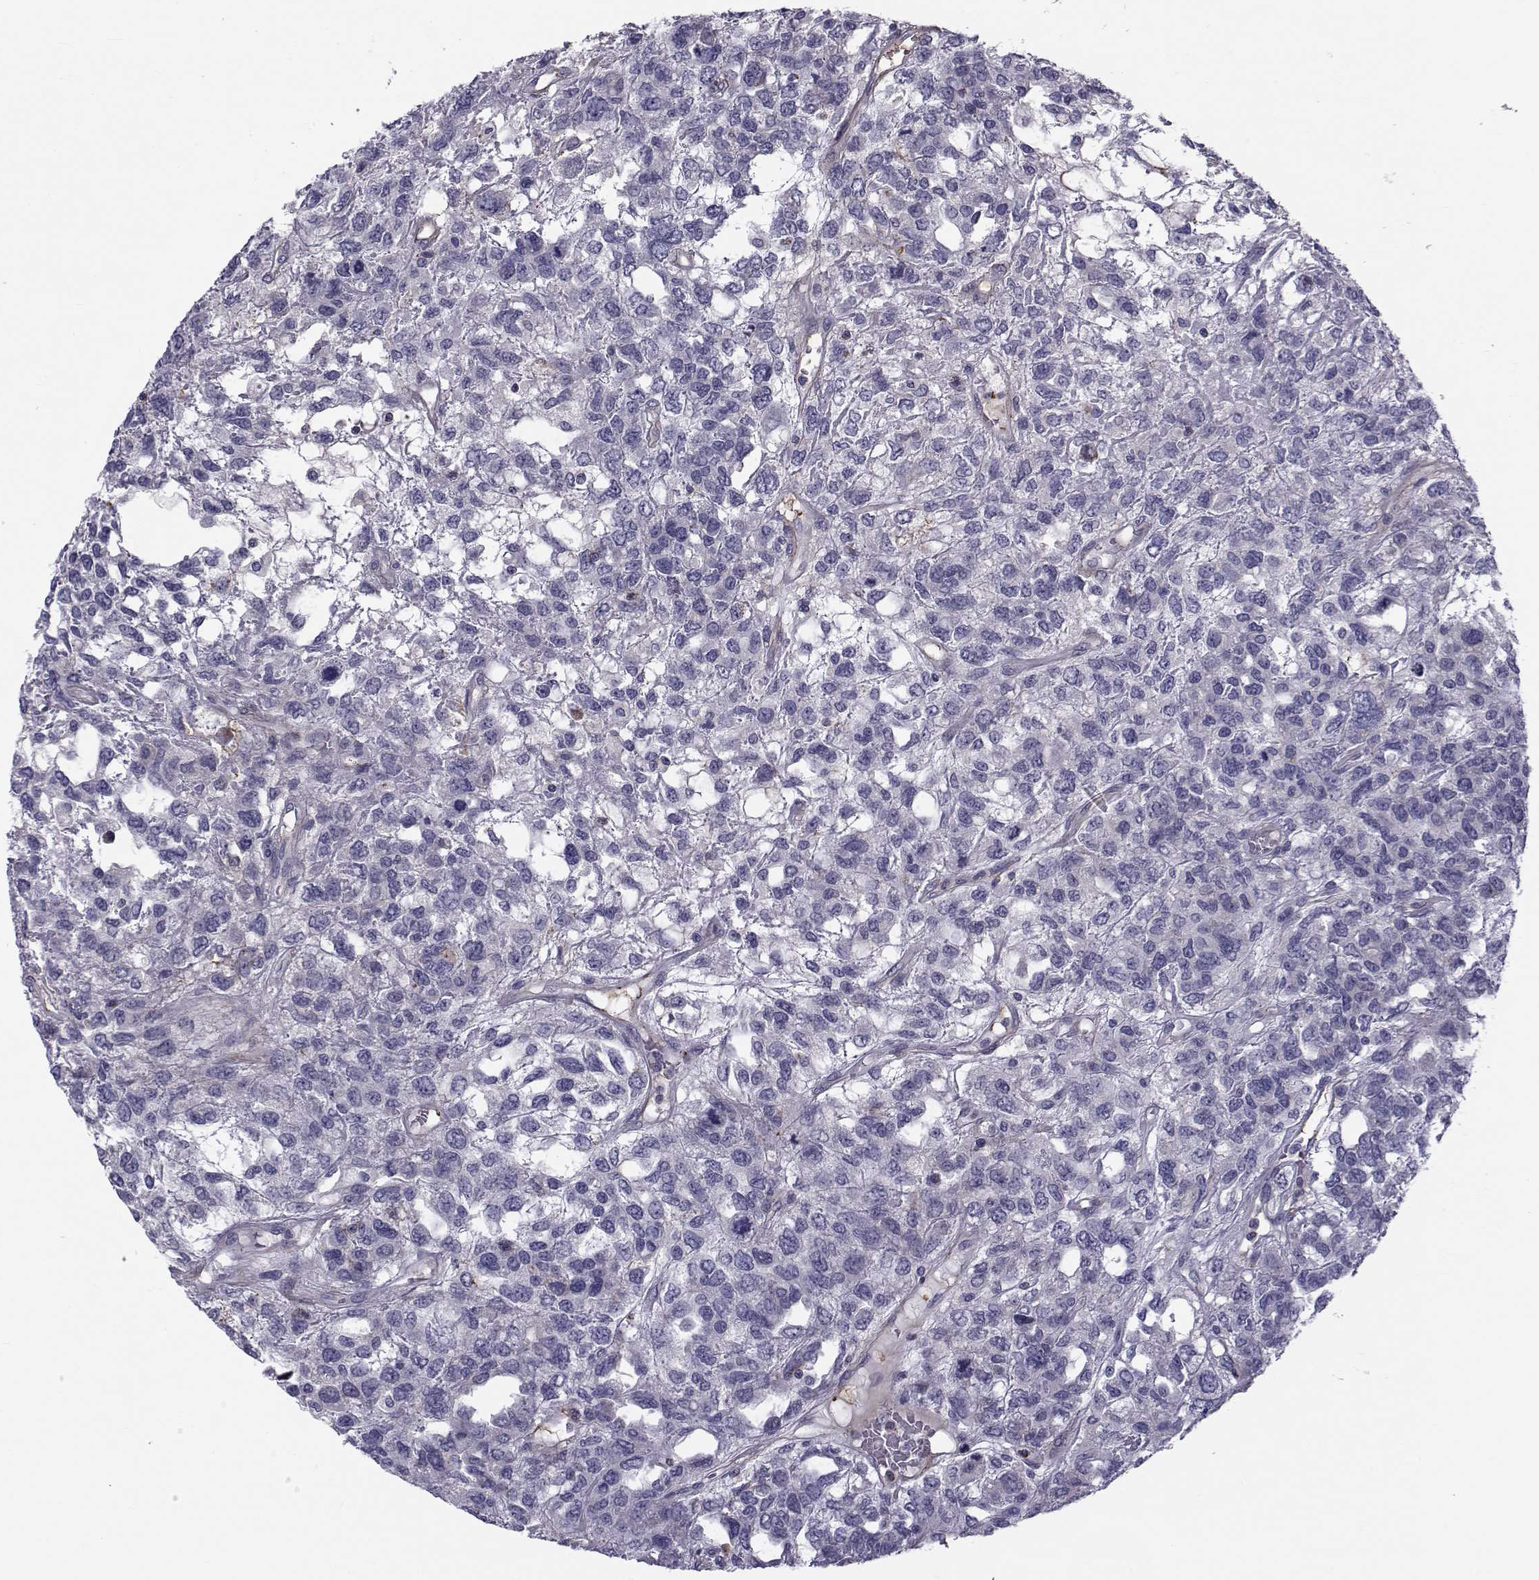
{"staining": {"intensity": "negative", "quantity": "none", "location": "none"}, "tissue": "testis cancer", "cell_type": "Tumor cells", "image_type": "cancer", "snomed": [{"axis": "morphology", "description": "Seminoma, NOS"}, {"axis": "topography", "description": "Testis"}], "caption": "Image shows no protein positivity in tumor cells of testis cancer tissue.", "gene": "LRRC27", "patient": {"sex": "male", "age": 52}}